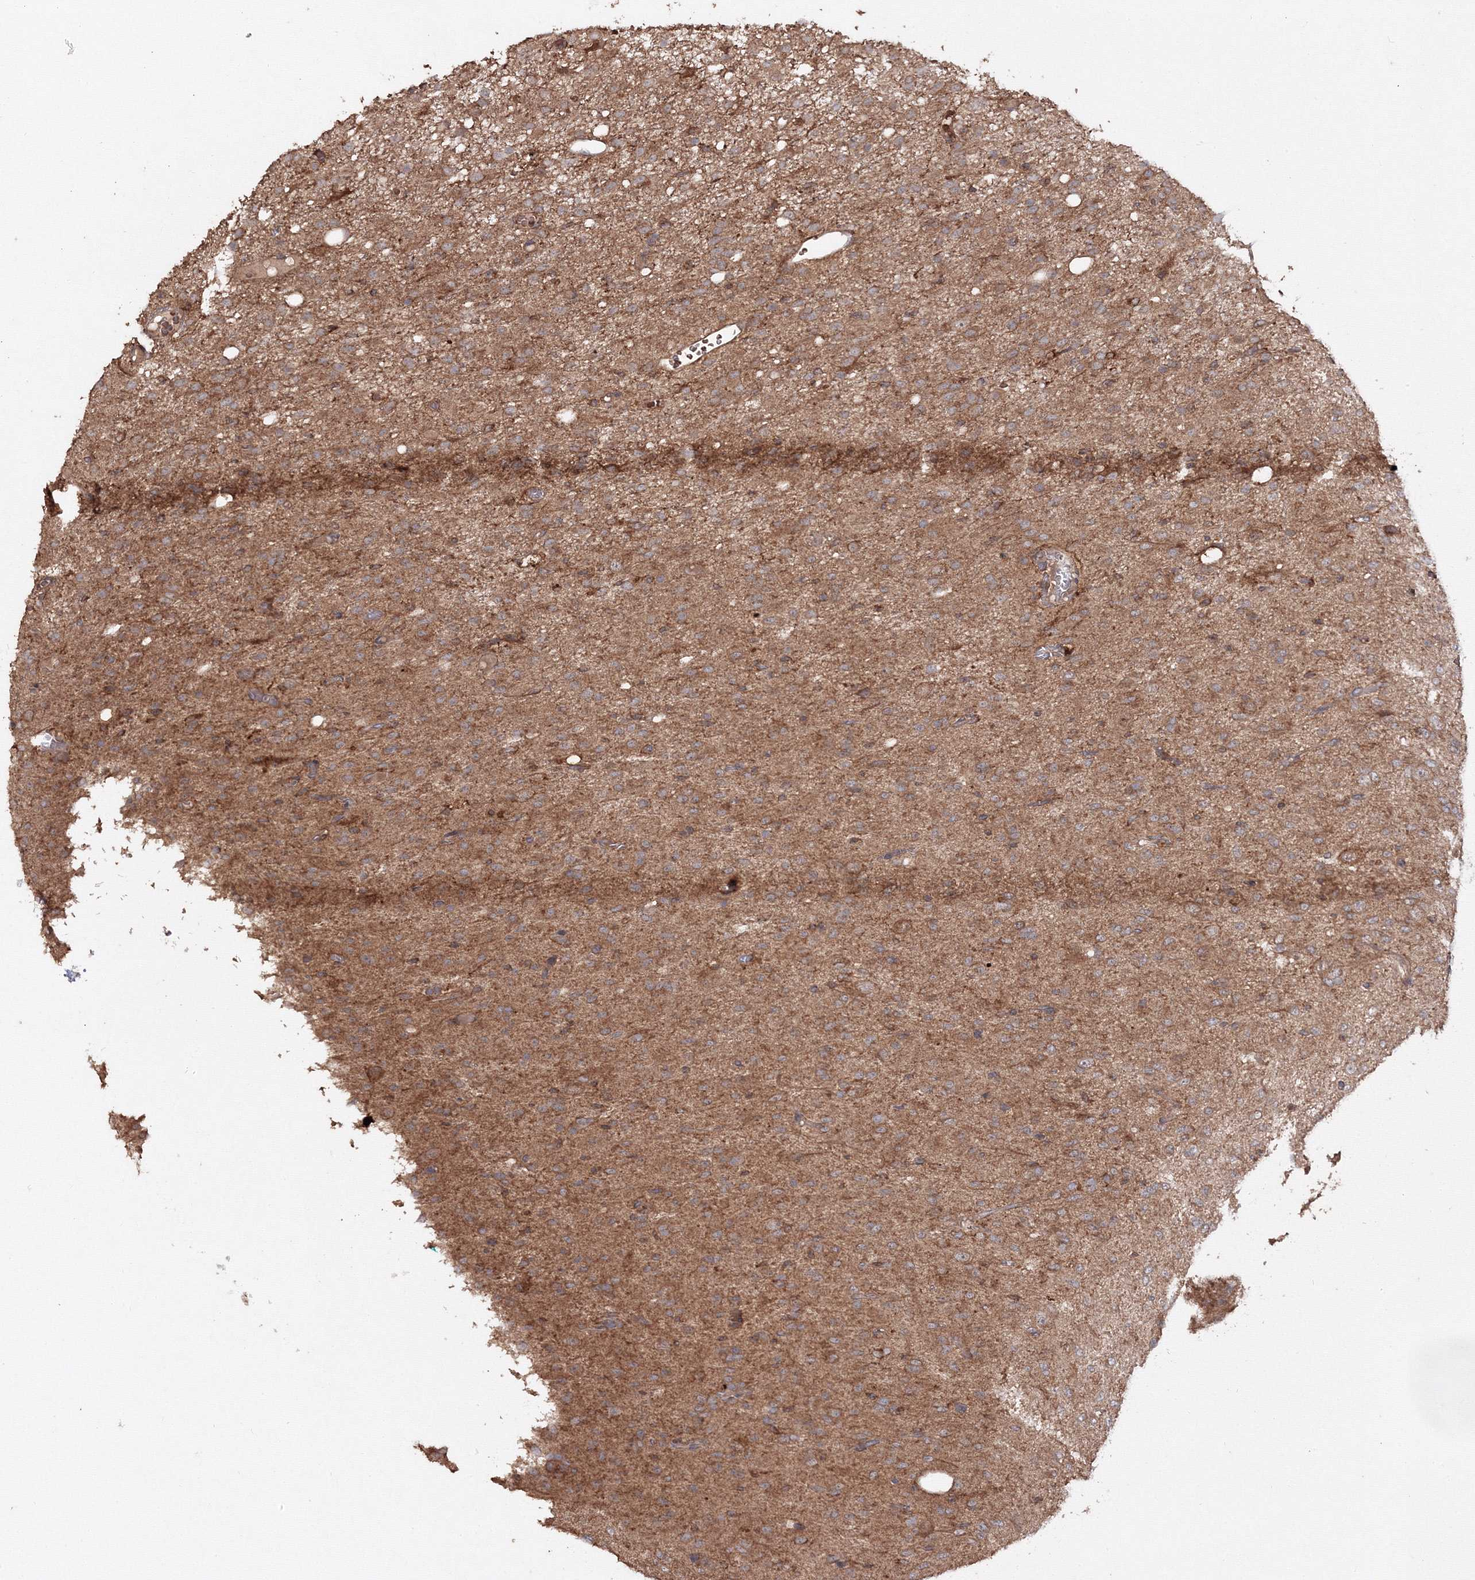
{"staining": {"intensity": "moderate", "quantity": ">75%", "location": "cytoplasmic/membranous"}, "tissue": "glioma", "cell_type": "Tumor cells", "image_type": "cancer", "snomed": [{"axis": "morphology", "description": "Glioma, malignant, High grade"}, {"axis": "topography", "description": "Brain"}], "caption": "Moderate cytoplasmic/membranous expression for a protein is present in approximately >75% of tumor cells of high-grade glioma (malignant) using IHC.", "gene": "DDO", "patient": {"sex": "female", "age": 59}}